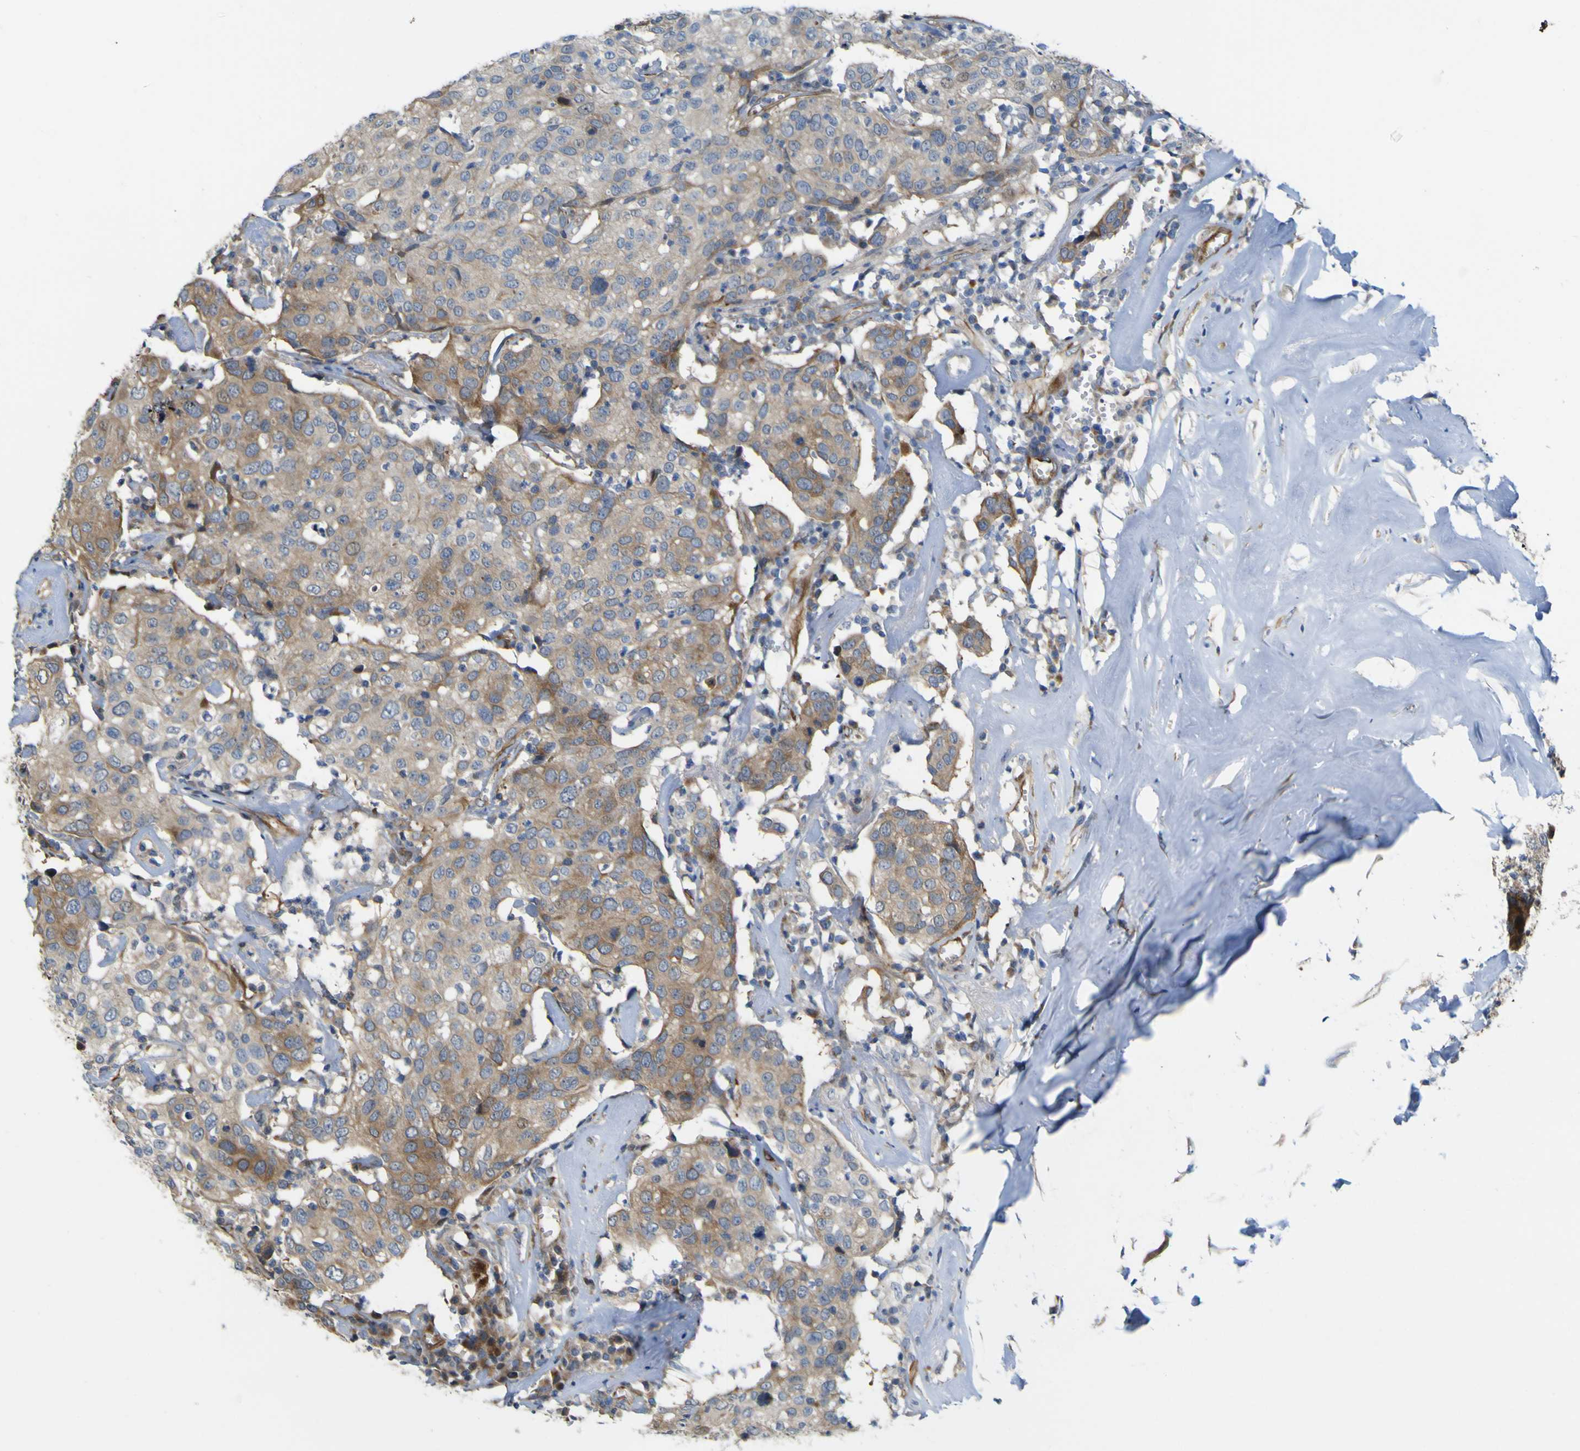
{"staining": {"intensity": "weak", "quantity": ">75%", "location": "cytoplasmic/membranous"}, "tissue": "head and neck cancer", "cell_type": "Tumor cells", "image_type": "cancer", "snomed": [{"axis": "morphology", "description": "Adenocarcinoma, NOS"}, {"axis": "topography", "description": "Salivary gland"}, {"axis": "topography", "description": "Head-Neck"}], "caption": "A brown stain shows weak cytoplasmic/membranous expression of a protein in human adenocarcinoma (head and neck) tumor cells.", "gene": "JPH1", "patient": {"sex": "female", "age": 65}}